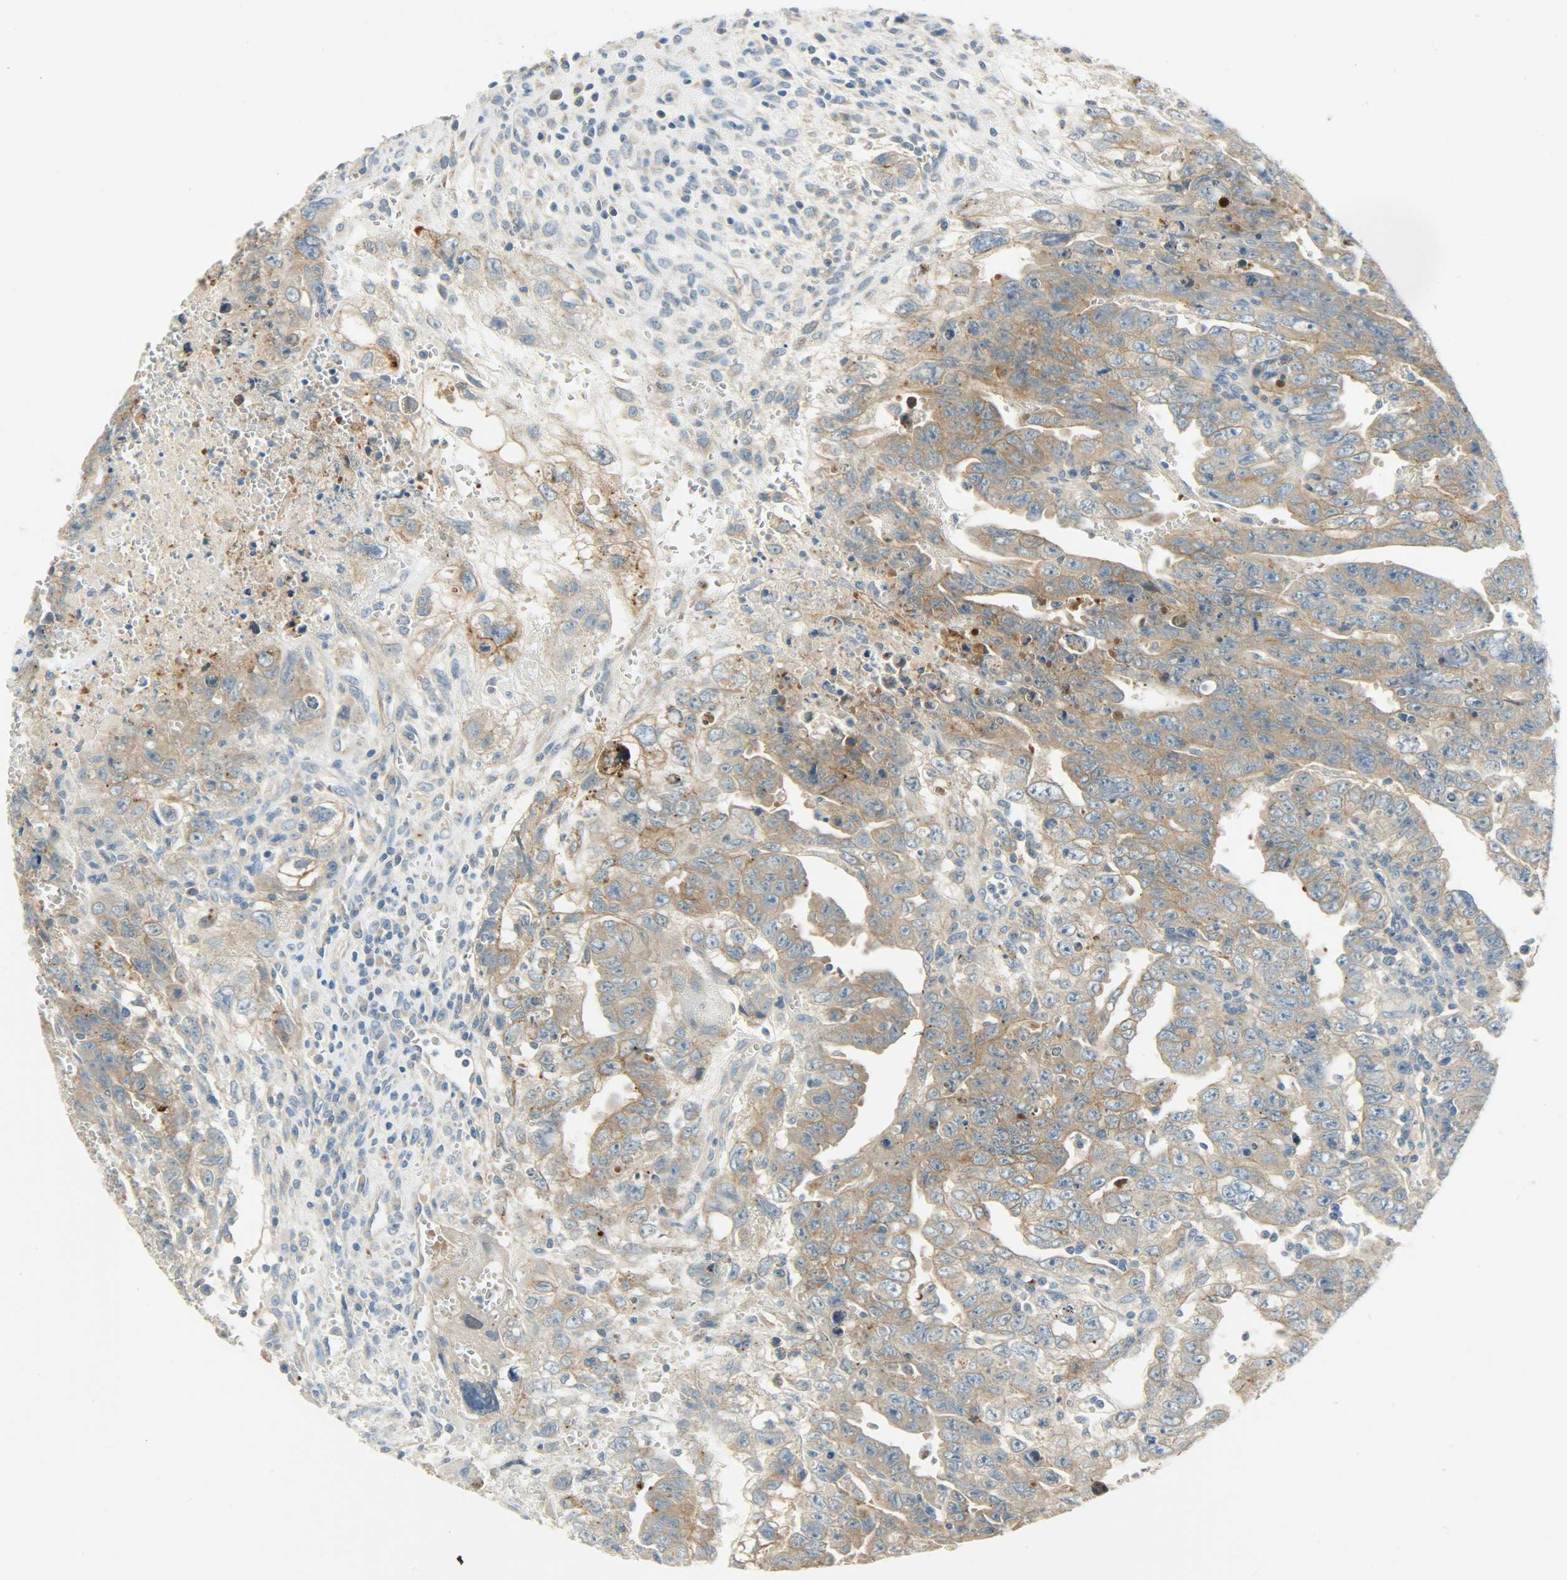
{"staining": {"intensity": "moderate", "quantity": ">75%", "location": "cytoplasmic/membranous"}, "tissue": "testis cancer", "cell_type": "Tumor cells", "image_type": "cancer", "snomed": [{"axis": "morphology", "description": "Carcinoma, Embryonal, NOS"}, {"axis": "topography", "description": "Testis"}], "caption": "An immunohistochemistry (IHC) photomicrograph of tumor tissue is shown. Protein staining in brown highlights moderate cytoplasmic/membranous positivity in testis cancer within tumor cells. The staining is performed using DAB (3,3'-diaminobenzidine) brown chromogen to label protein expression. The nuclei are counter-stained blue using hematoxylin.", "gene": "DSG2", "patient": {"sex": "male", "age": 28}}